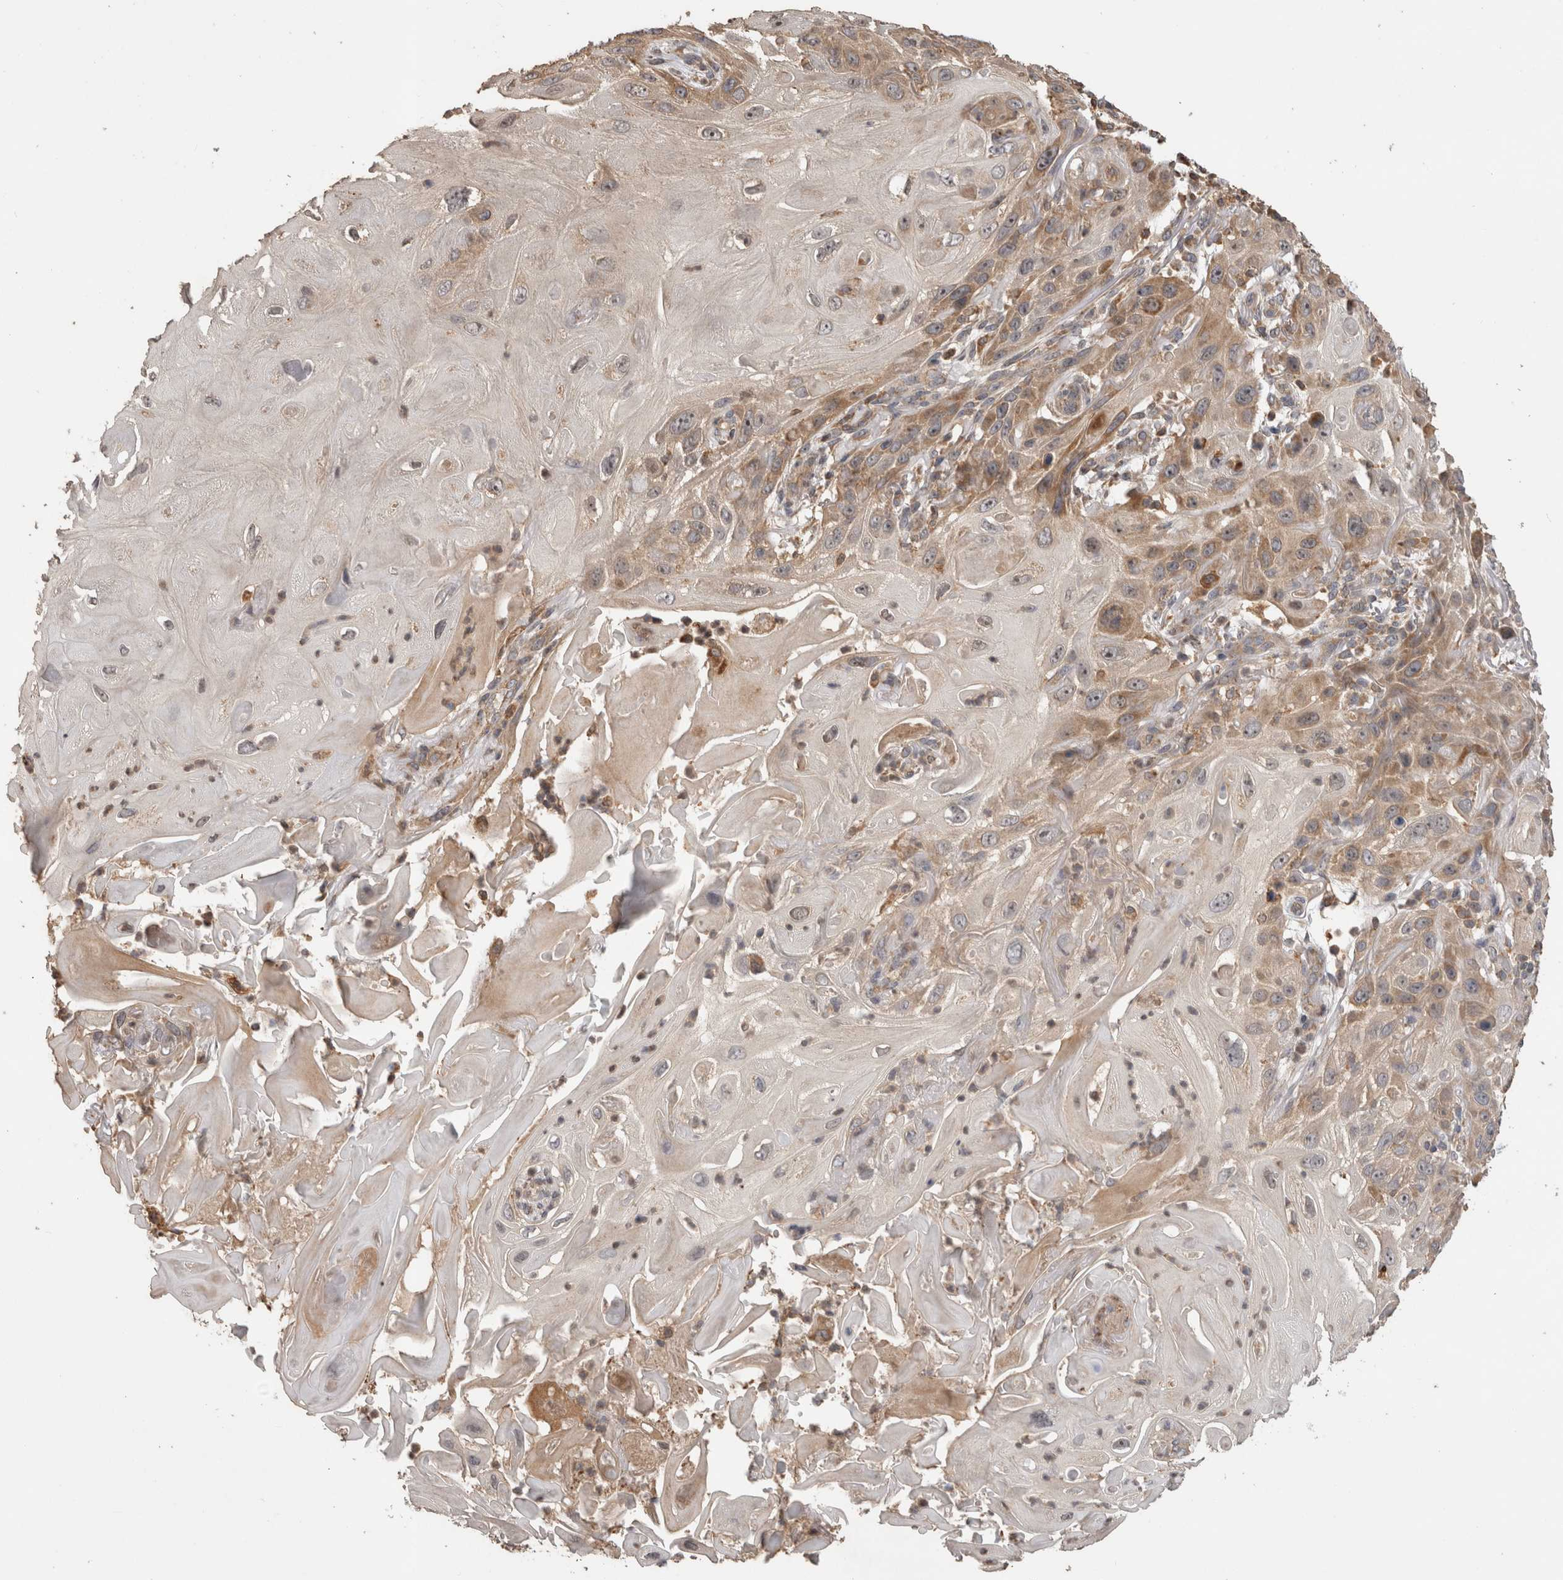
{"staining": {"intensity": "weak", "quantity": "<25%", "location": "cytoplasmic/membranous"}, "tissue": "skin cancer", "cell_type": "Tumor cells", "image_type": "cancer", "snomed": [{"axis": "morphology", "description": "Squamous cell carcinoma, NOS"}, {"axis": "topography", "description": "Skin"}], "caption": "There is no significant staining in tumor cells of squamous cell carcinoma (skin).", "gene": "TBCE", "patient": {"sex": "female", "age": 77}}